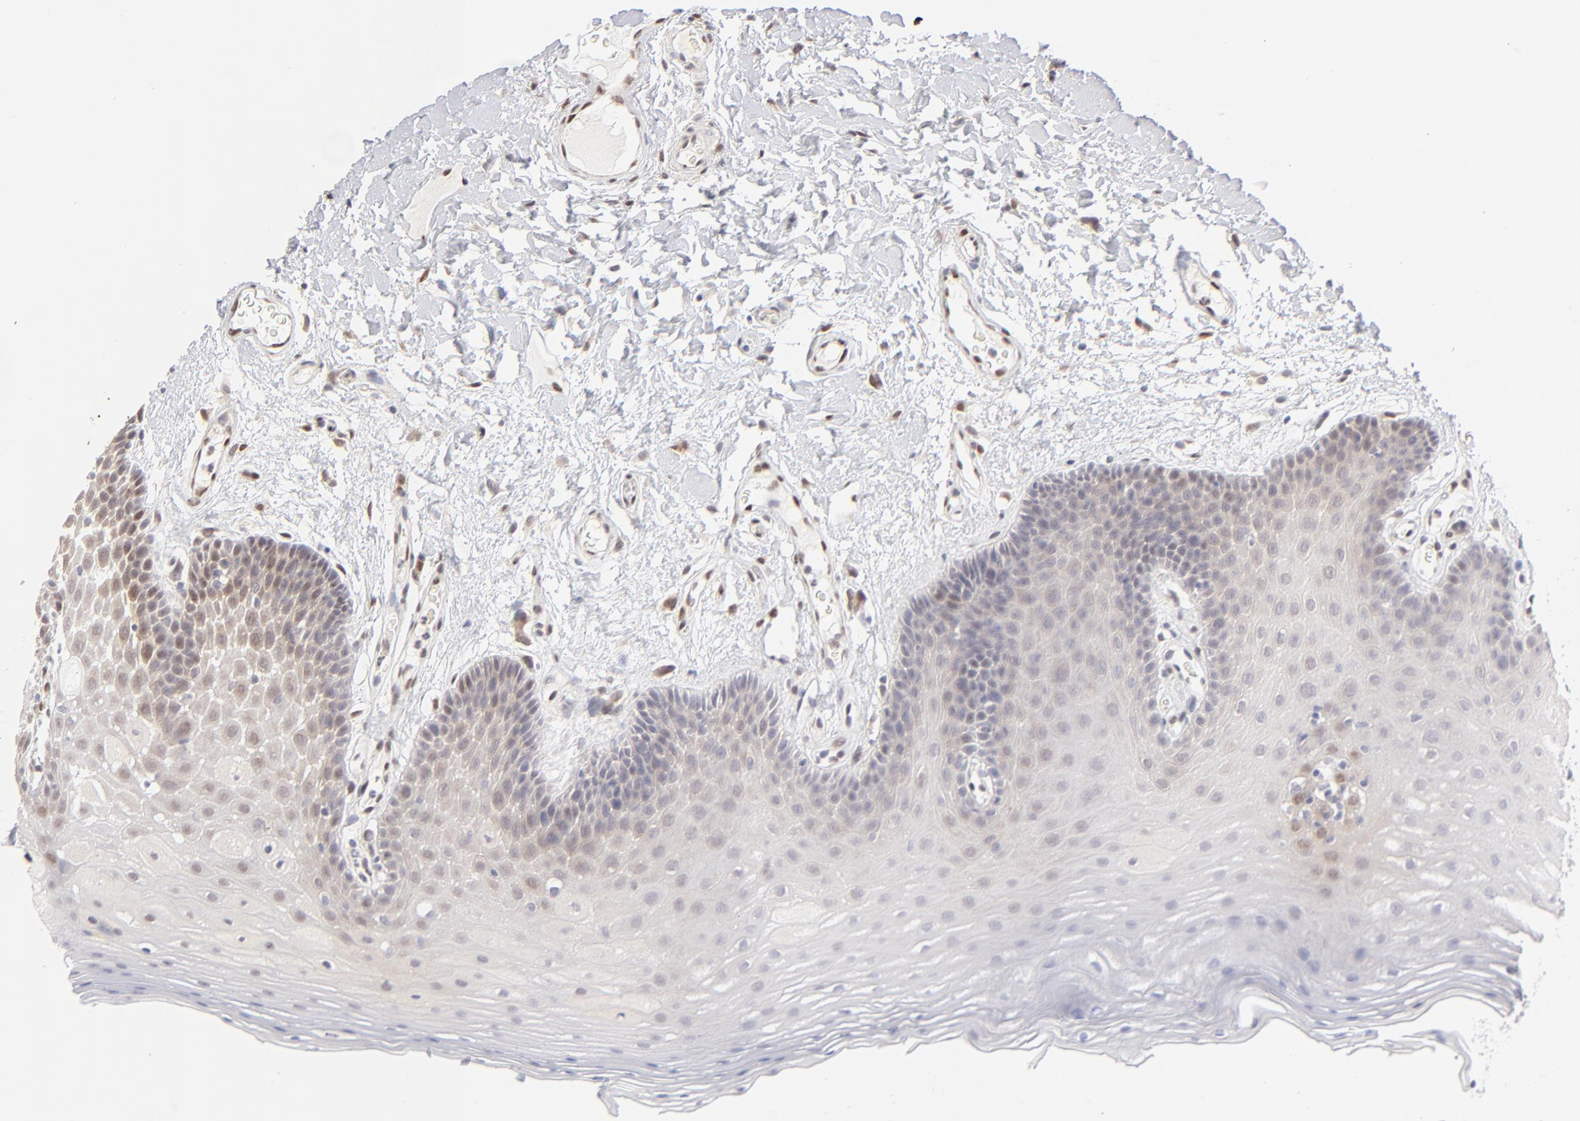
{"staining": {"intensity": "moderate", "quantity": "25%-75%", "location": "nuclear"}, "tissue": "oral mucosa", "cell_type": "Squamous epithelial cells", "image_type": "normal", "snomed": [{"axis": "morphology", "description": "Normal tissue, NOS"}, {"axis": "morphology", "description": "Squamous cell carcinoma, NOS"}, {"axis": "topography", "description": "Skeletal muscle"}, {"axis": "topography", "description": "Oral tissue"}, {"axis": "topography", "description": "Head-Neck"}], "caption": "Immunohistochemistry (IHC) image of unremarkable oral mucosa: oral mucosa stained using immunohistochemistry displays medium levels of moderate protein expression localized specifically in the nuclear of squamous epithelial cells, appearing as a nuclear brown color.", "gene": "STAT3", "patient": {"sex": "male", "age": 71}}